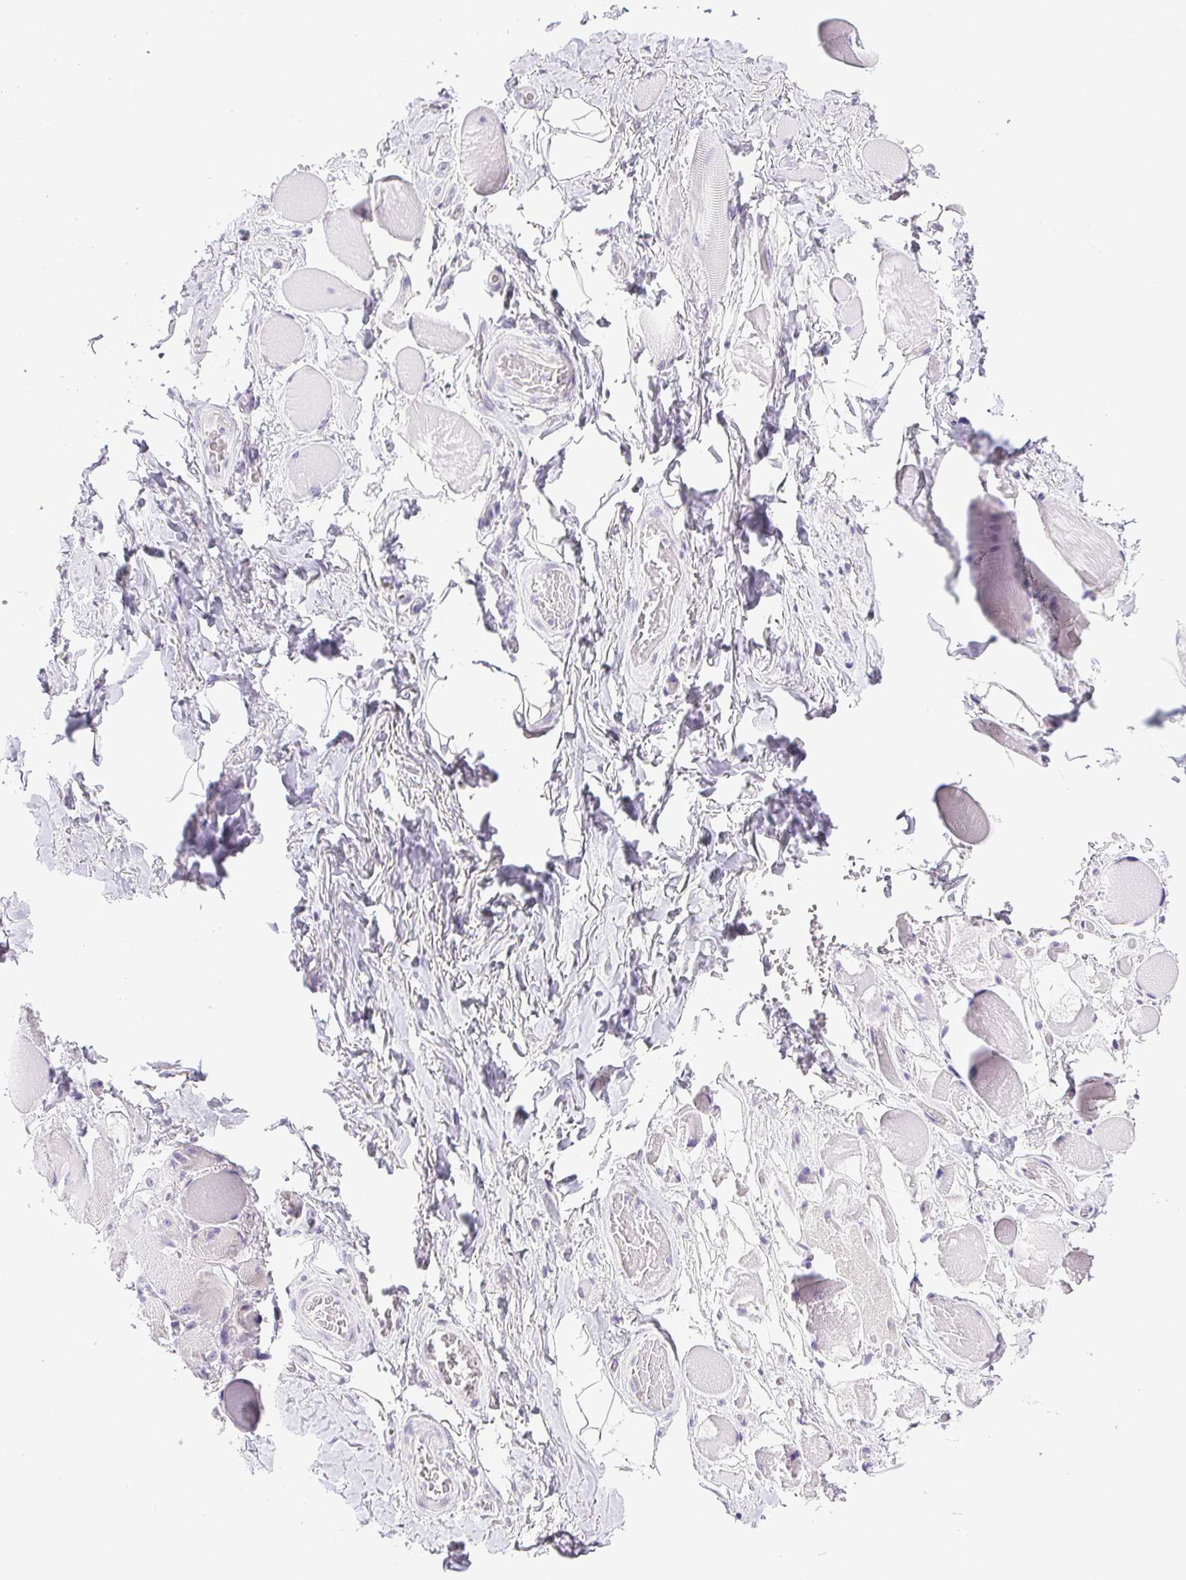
{"staining": {"intensity": "negative", "quantity": "none", "location": "none"}, "tissue": "skeletal muscle", "cell_type": "Myocytes", "image_type": "normal", "snomed": [{"axis": "morphology", "description": "Normal tissue, NOS"}, {"axis": "topography", "description": "Skeletal muscle"}, {"axis": "topography", "description": "Anal"}, {"axis": "topography", "description": "Peripheral nerve tissue"}], "caption": "Immunohistochemical staining of normal human skeletal muscle reveals no significant expression in myocytes.", "gene": "PAPPA2", "patient": {"sex": "male", "age": 53}}